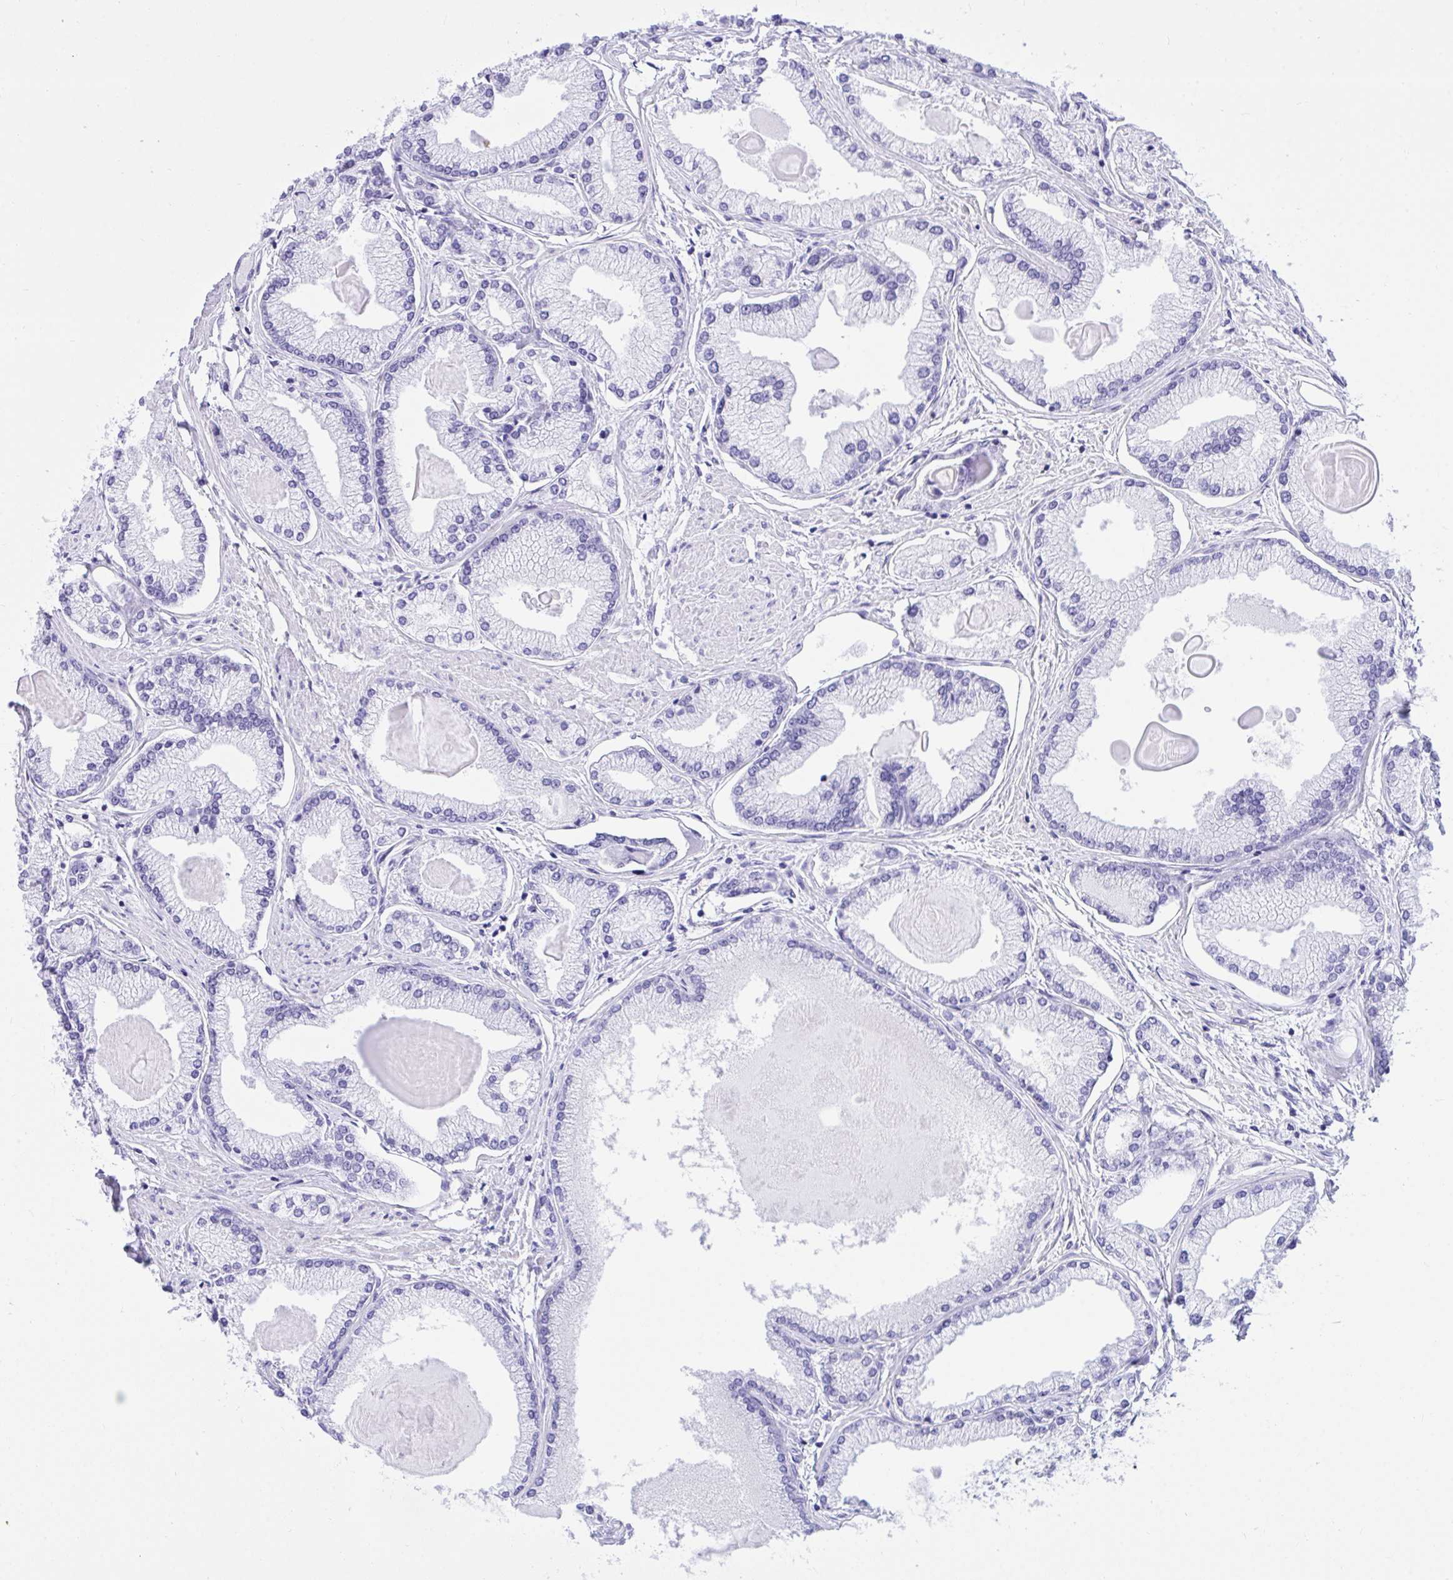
{"staining": {"intensity": "negative", "quantity": "none", "location": "none"}, "tissue": "prostate cancer", "cell_type": "Tumor cells", "image_type": "cancer", "snomed": [{"axis": "morphology", "description": "Adenocarcinoma, High grade"}, {"axis": "topography", "description": "Prostate"}], "caption": "DAB immunohistochemical staining of human prostate high-grade adenocarcinoma displays no significant expression in tumor cells.", "gene": "TLN2", "patient": {"sex": "male", "age": 68}}